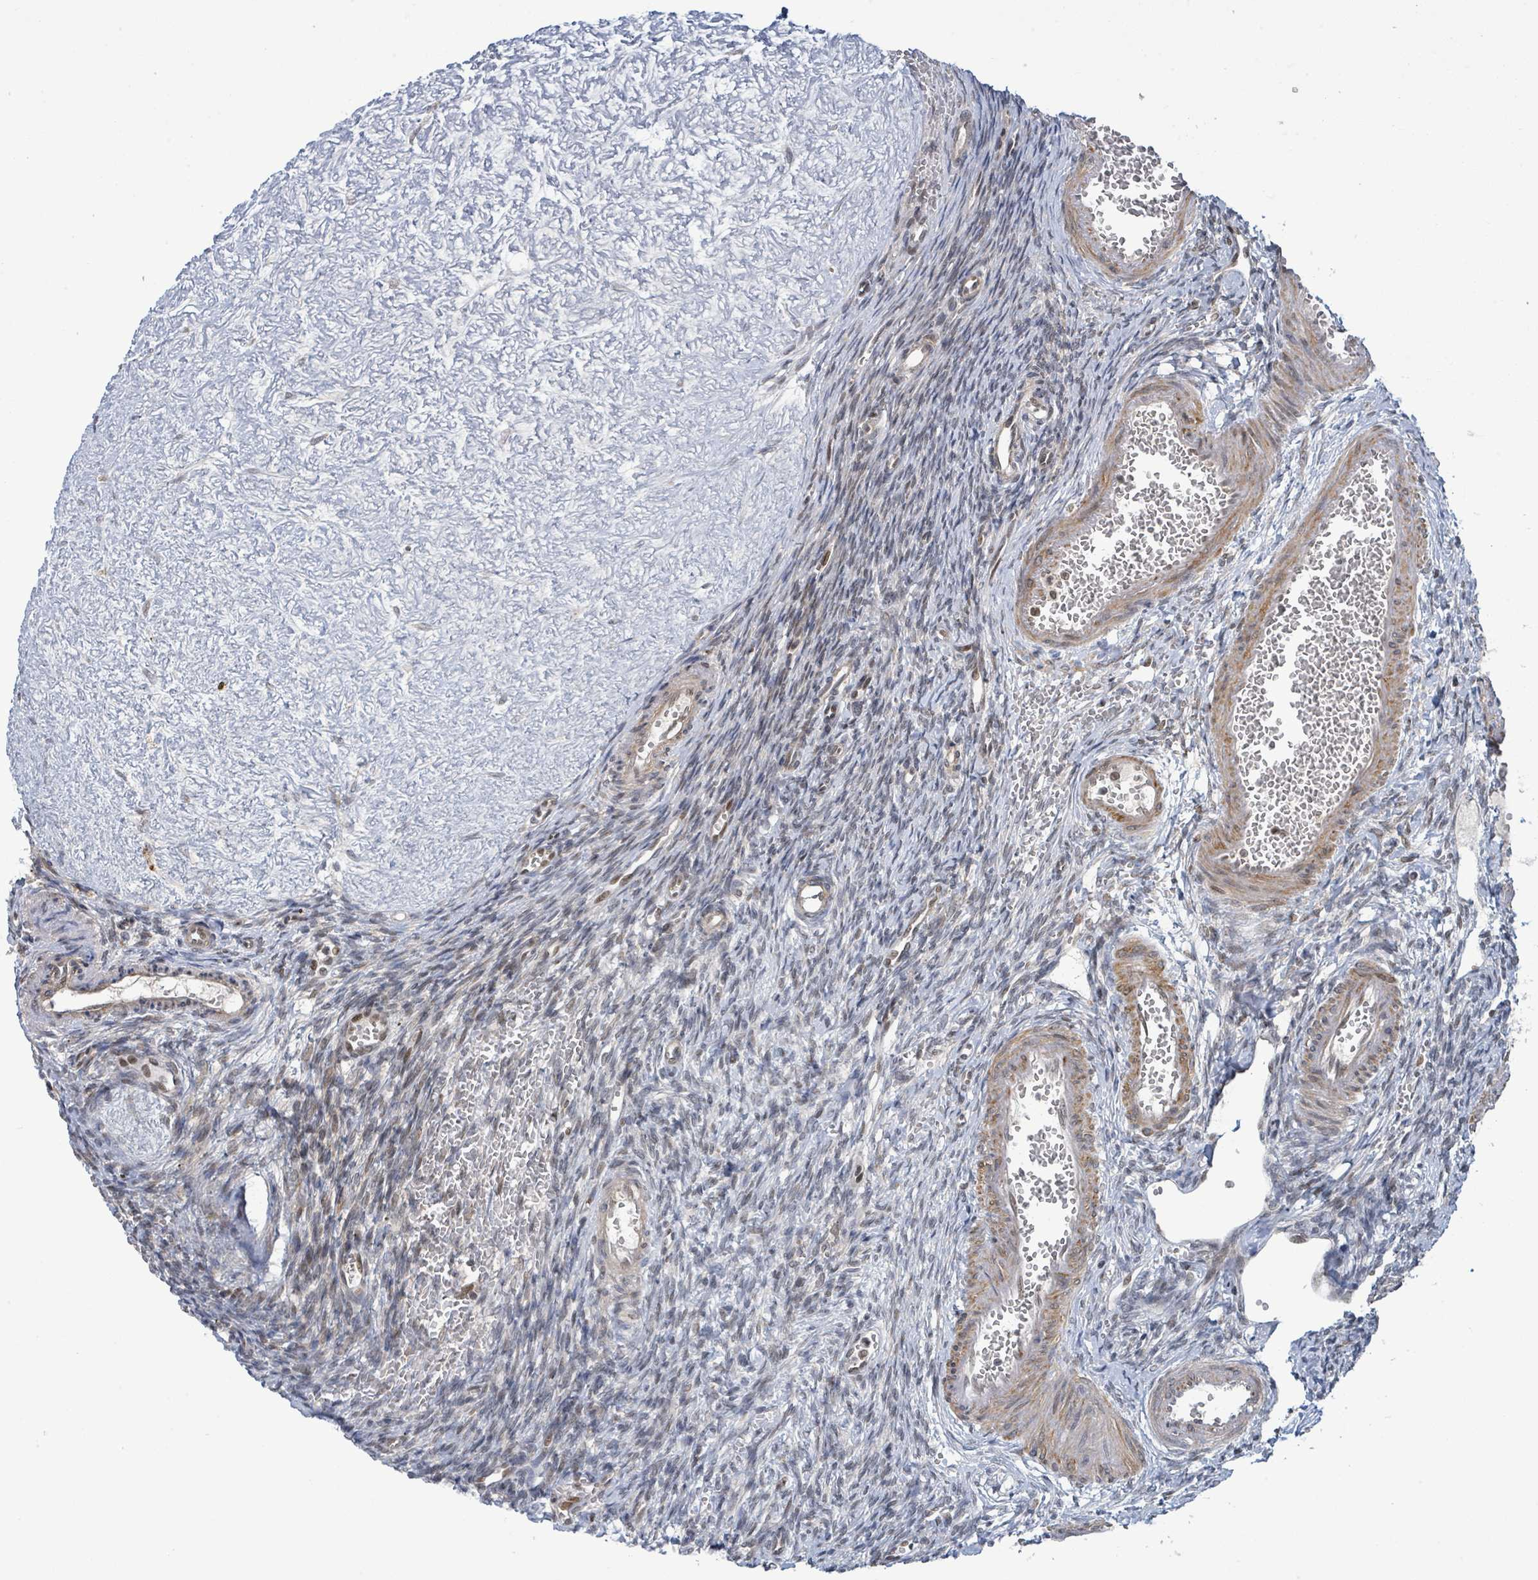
{"staining": {"intensity": "moderate", "quantity": "<25%", "location": "cytoplasmic/membranous"}, "tissue": "ovary", "cell_type": "Follicle cells", "image_type": "normal", "snomed": [{"axis": "morphology", "description": "Normal tissue, NOS"}, {"axis": "topography", "description": "Ovary"}], "caption": "Approximately <25% of follicle cells in unremarkable human ovary reveal moderate cytoplasmic/membranous protein expression as visualized by brown immunohistochemical staining.", "gene": "SBF2", "patient": {"sex": "female", "age": 39}}